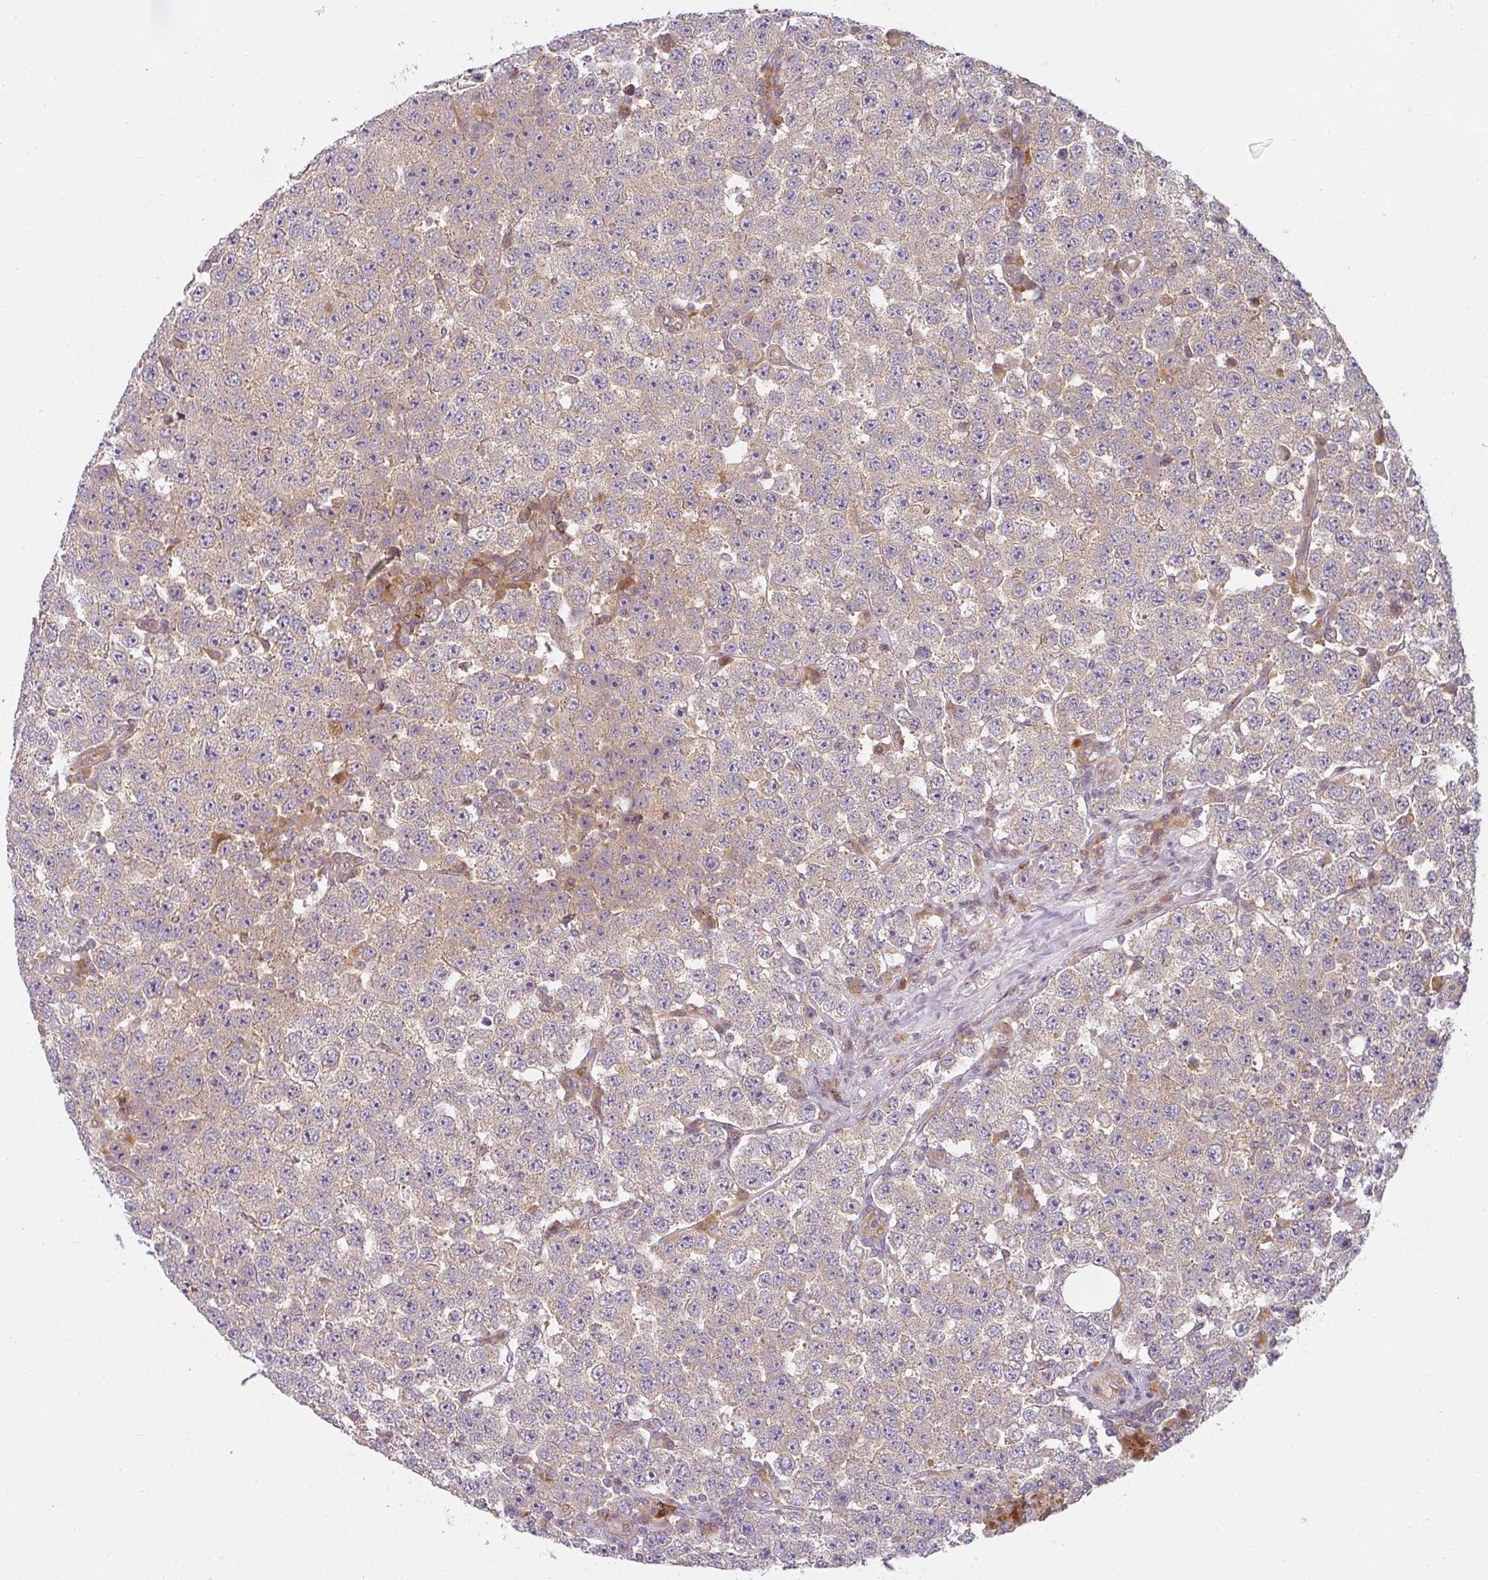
{"staining": {"intensity": "weak", "quantity": "25%-75%", "location": "cytoplasmic/membranous"}, "tissue": "testis cancer", "cell_type": "Tumor cells", "image_type": "cancer", "snomed": [{"axis": "morphology", "description": "Seminoma, NOS"}, {"axis": "topography", "description": "Testis"}], "caption": "IHC of human testis cancer shows low levels of weak cytoplasmic/membranous positivity in about 25%-75% of tumor cells.", "gene": "CNOT1", "patient": {"sex": "male", "age": 28}}